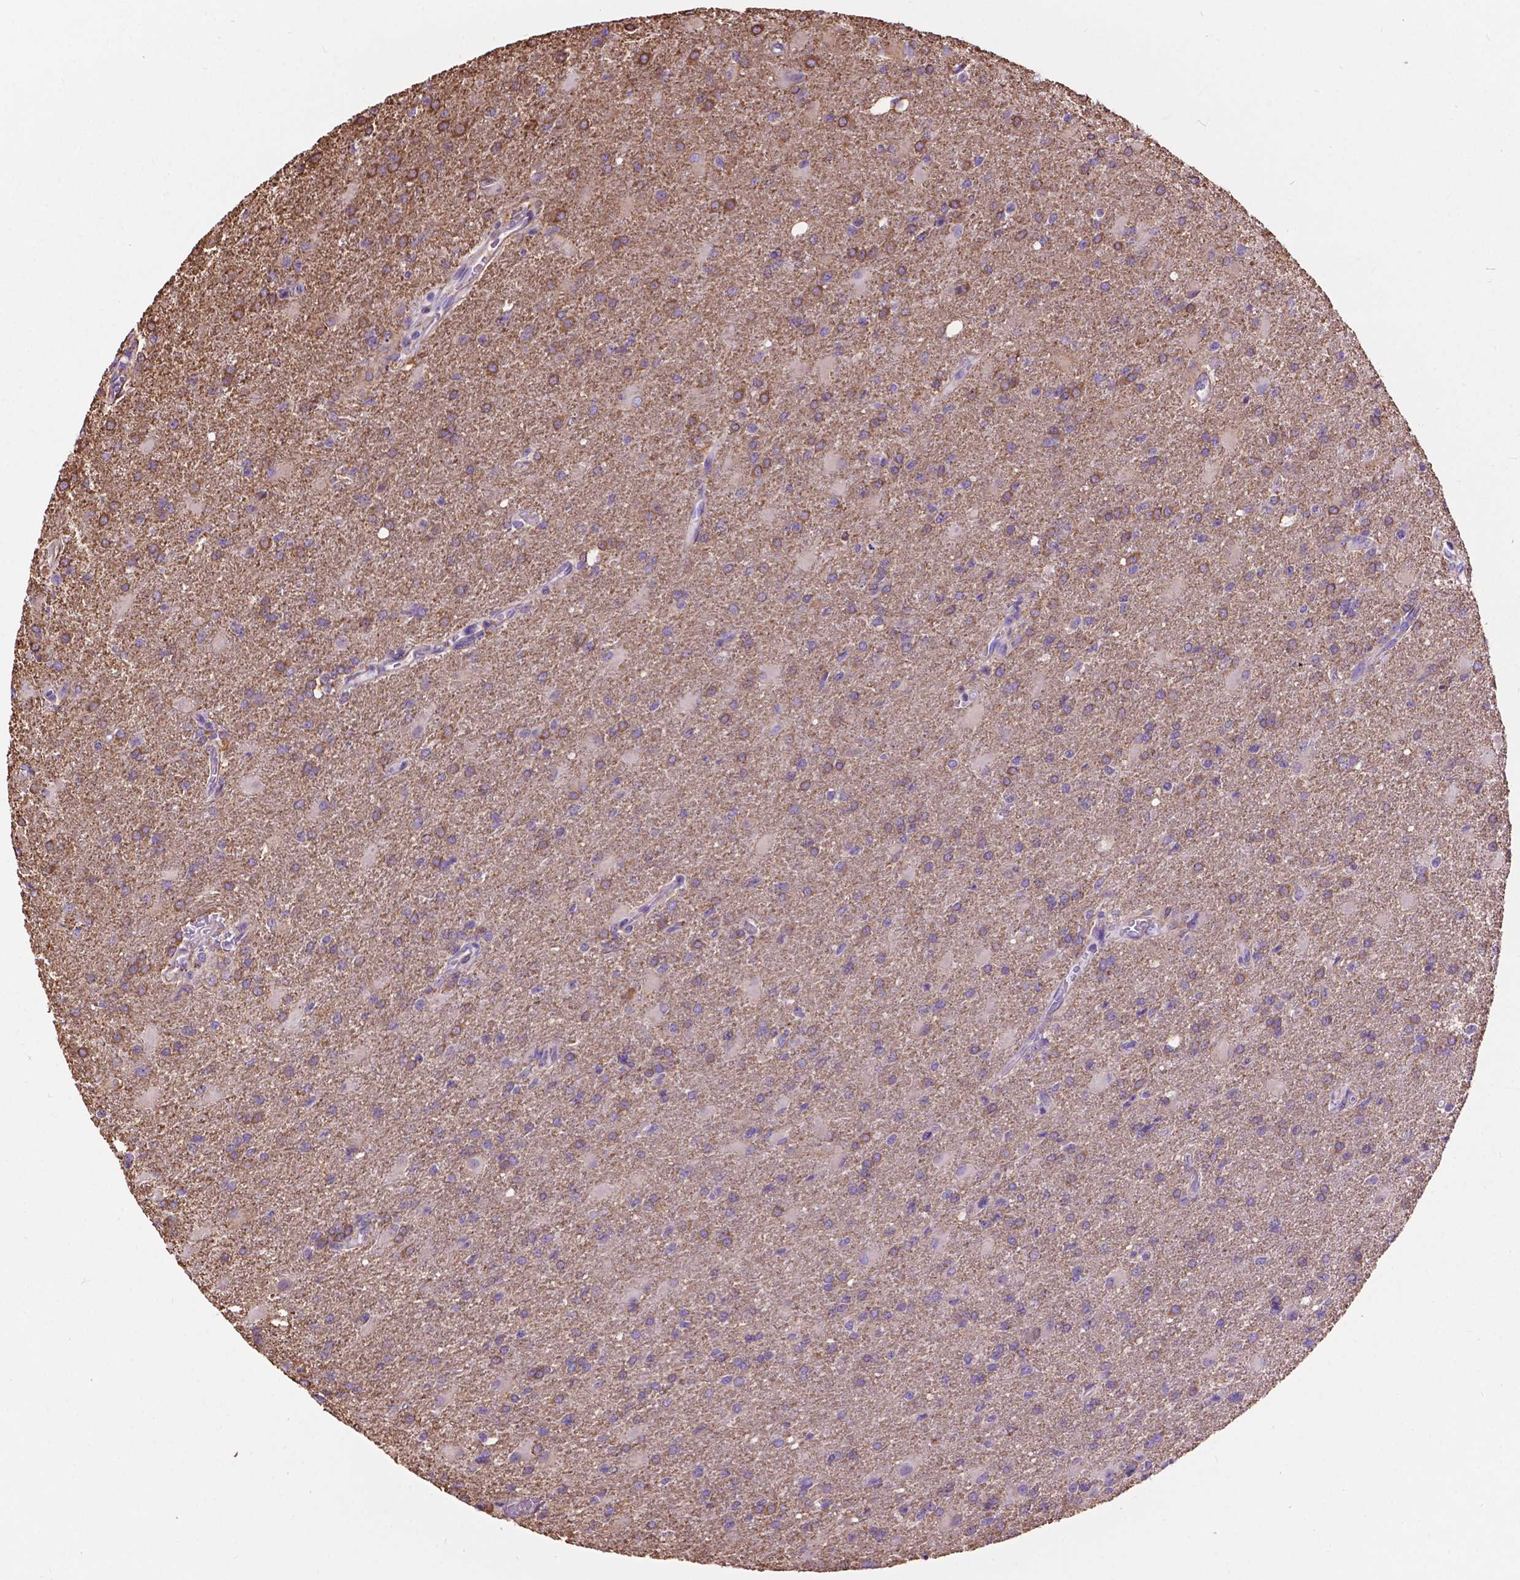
{"staining": {"intensity": "moderate", "quantity": "25%-75%", "location": "cytoplasmic/membranous"}, "tissue": "glioma", "cell_type": "Tumor cells", "image_type": "cancer", "snomed": [{"axis": "morphology", "description": "Glioma, malignant, High grade"}, {"axis": "topography", "description": "Brain"}], "caption": "Tumor cells exhibit moderate cytoplasmic/membranous positivity in about 25%-75% of cells in glioma.", "gene": "PCDHA12", "patient": {"sex": "male", "age": 68}}